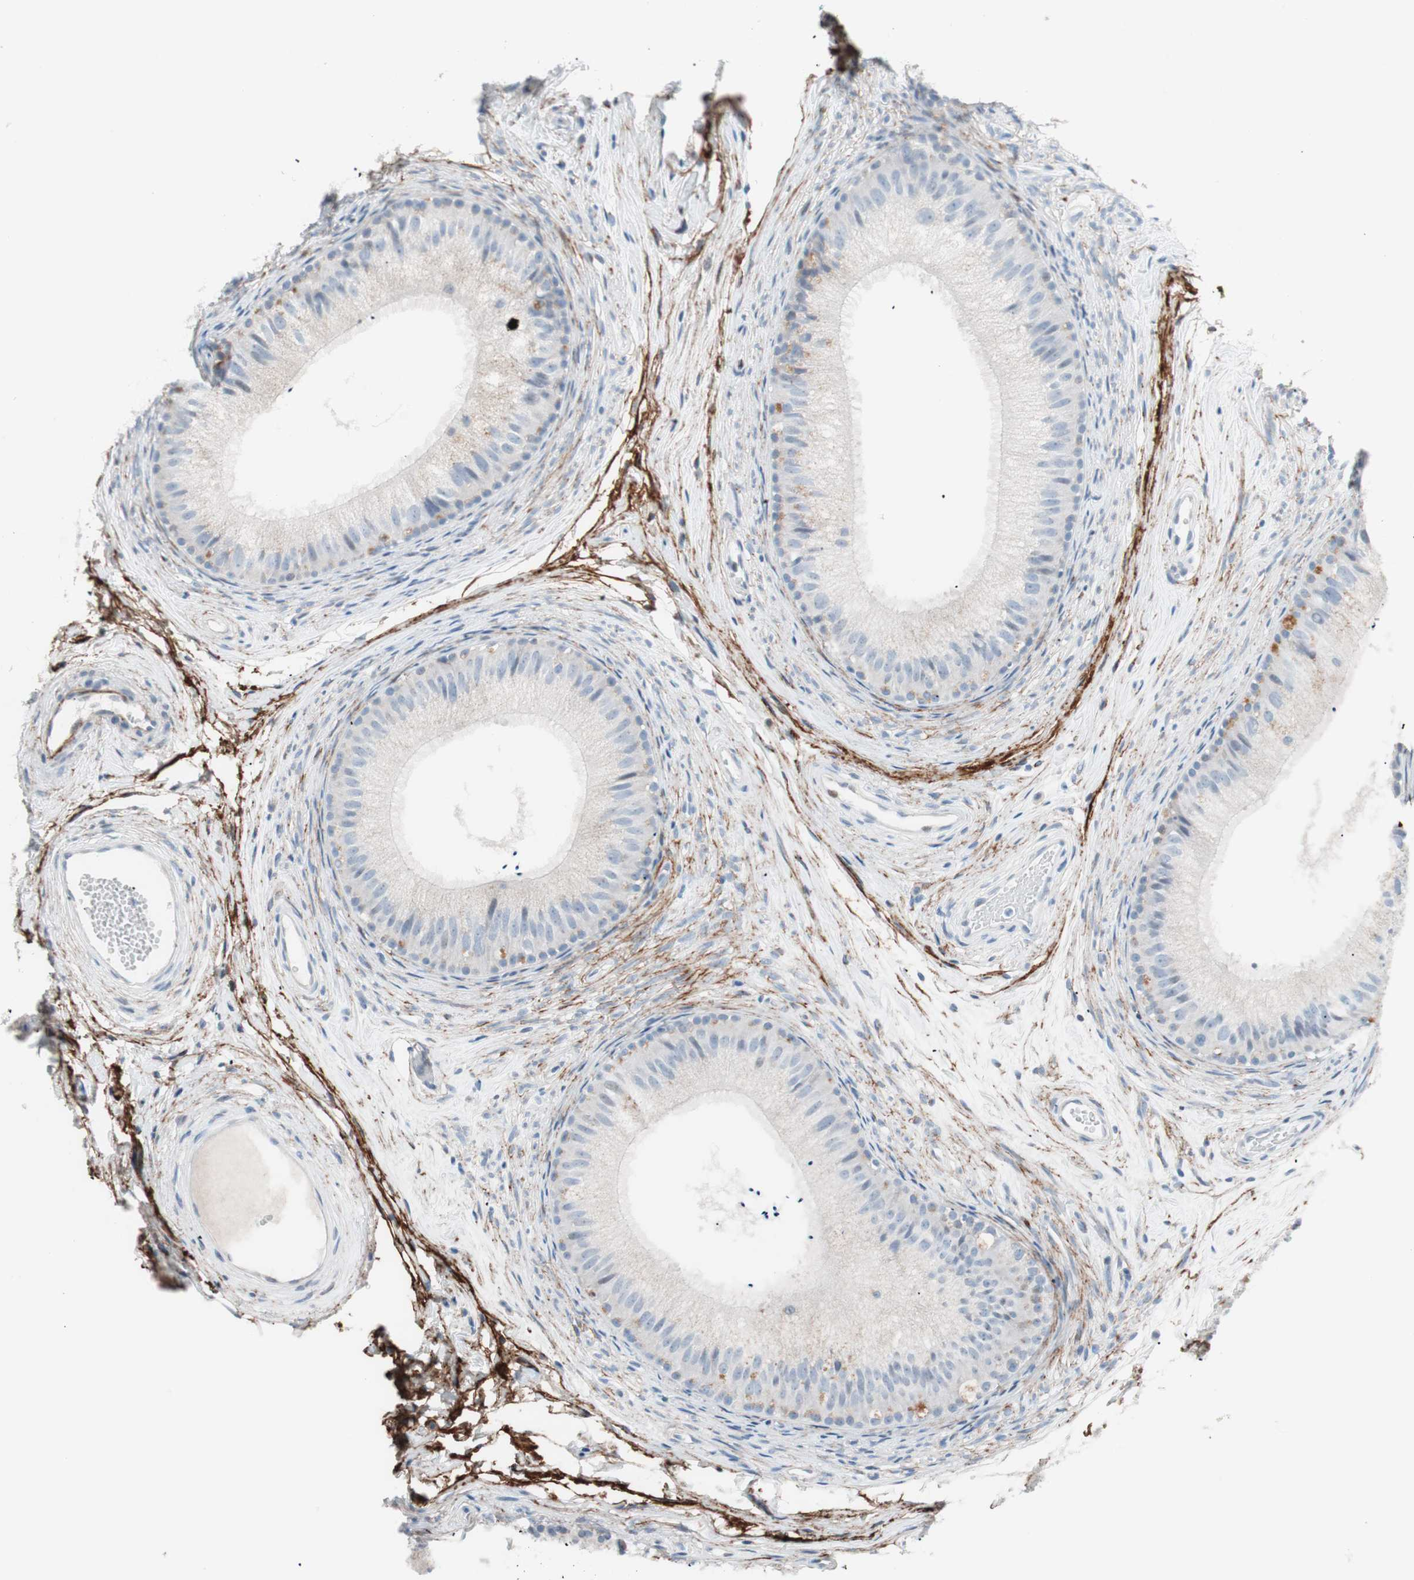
{"staining": {"intensity": "negative", "quantity": "none", "location": "none"}, "tissue": "epididymis", "cell_type": "Glandular cells", "image_type": "normal", "snomed": [{"axis": "morphology", "description": "Normal tissue, NOS"}, {"axis": "topography", "description": "Epididymis"}], "caption": "Immunohistochemistry histopathology image of normal epididymis: epididymis stained with DAB (3,3'-diaminobenzidine) shows no significant protein staining in glandular cells.", "gene": "FOSL1", "patient": {"sex": "male", "age": 56}}